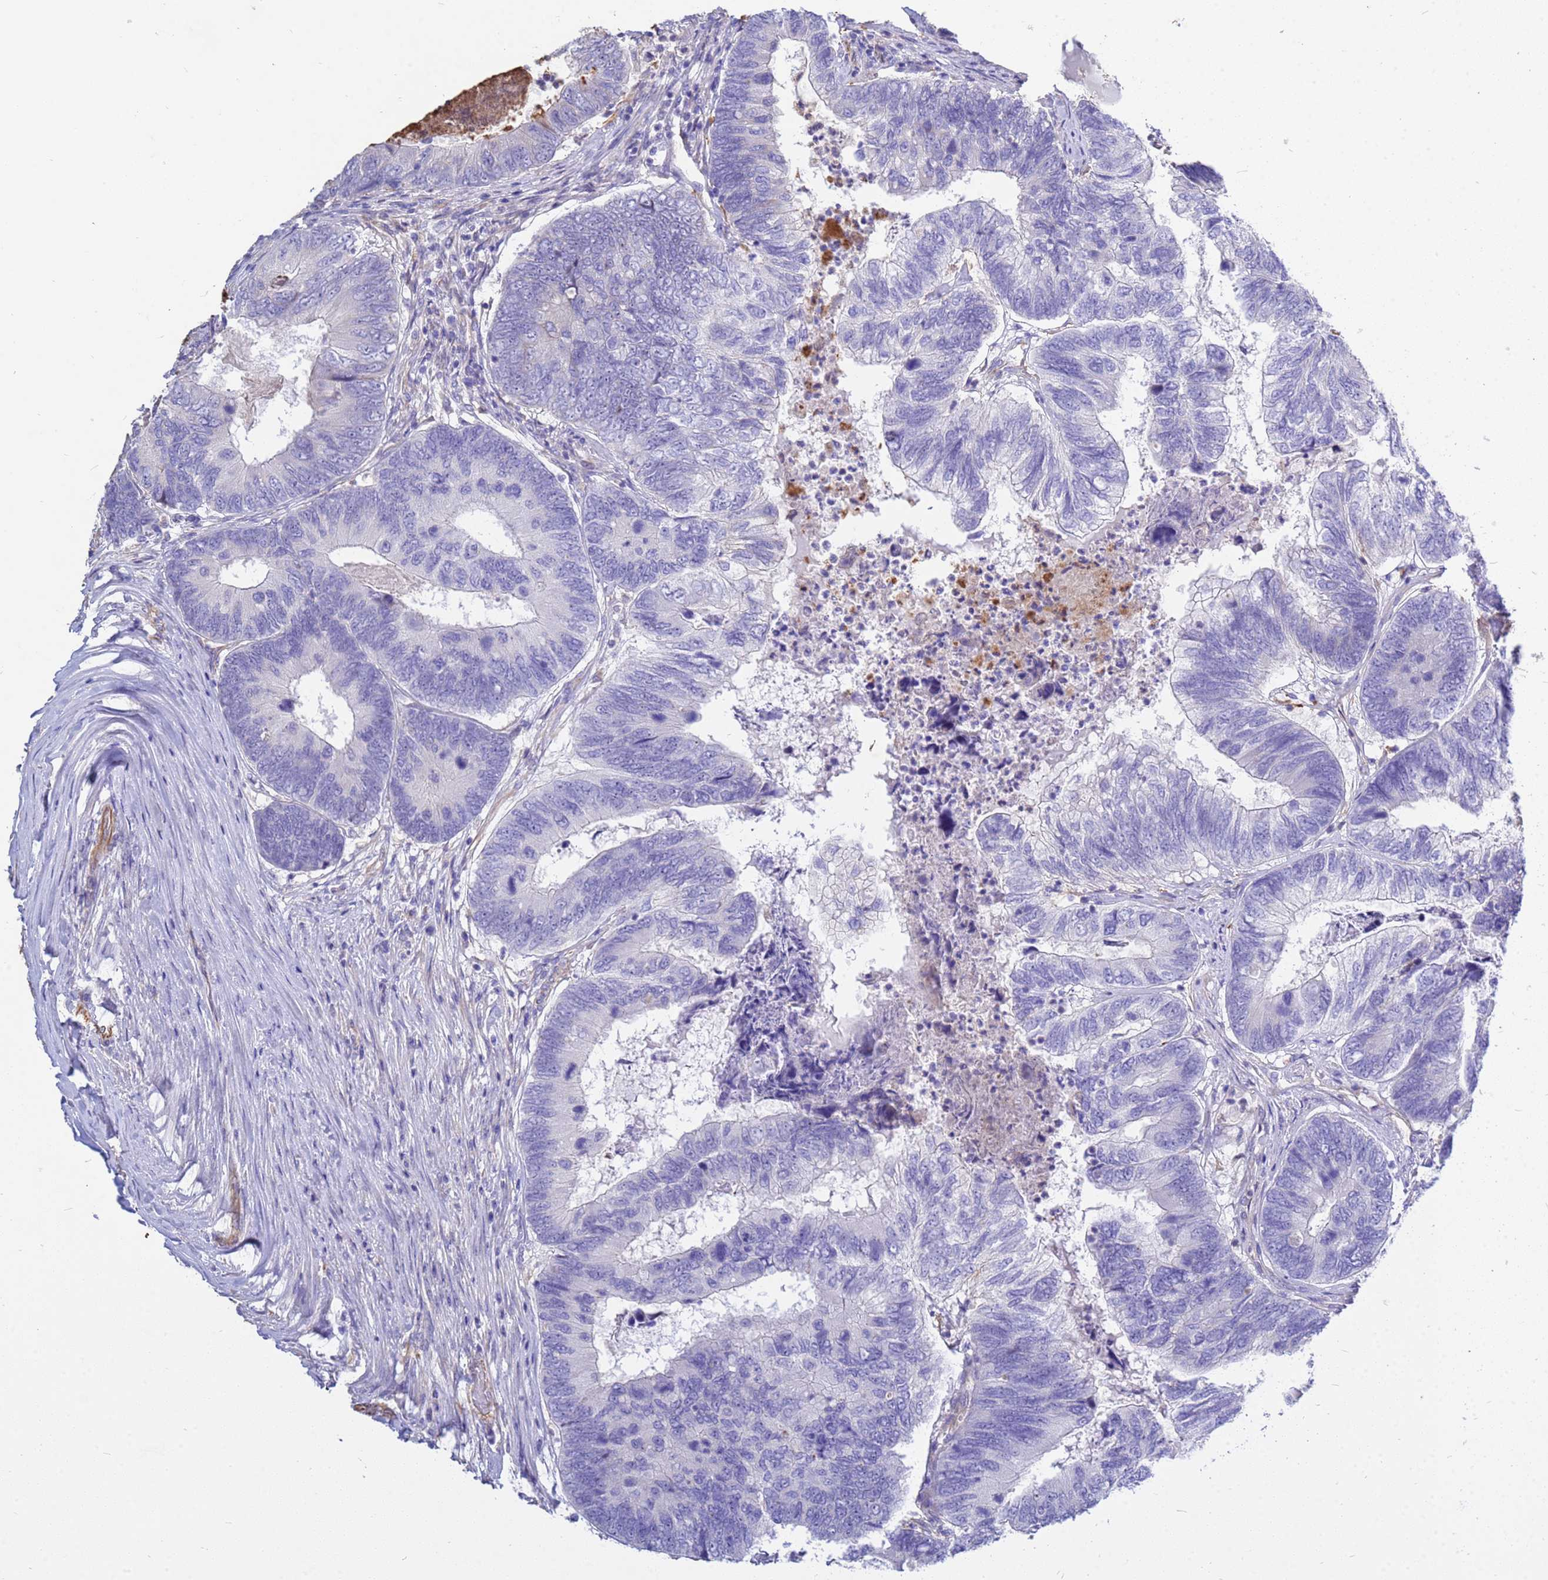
{"staining": {"intensity": "negative", "quantity": "none", "location": "none"}, "tissue": "colorectal cancer", "cell_type": "Tumor cells", "image_type": "cancer", "snomed": [{"axis": "morphology", "description": "Adenocarcinoma, NOS"}, {"axis": "topography", "description": "Colon"}], "caption": "An IHC histopathology image of colorectal cancer (adenocarcinoma) is shown. There is no staining in tumor cells of colorectal cancer (adenocarcinoma).", "gene": "TCEAL3", "patient": {"sex": "female", "age": 67}}